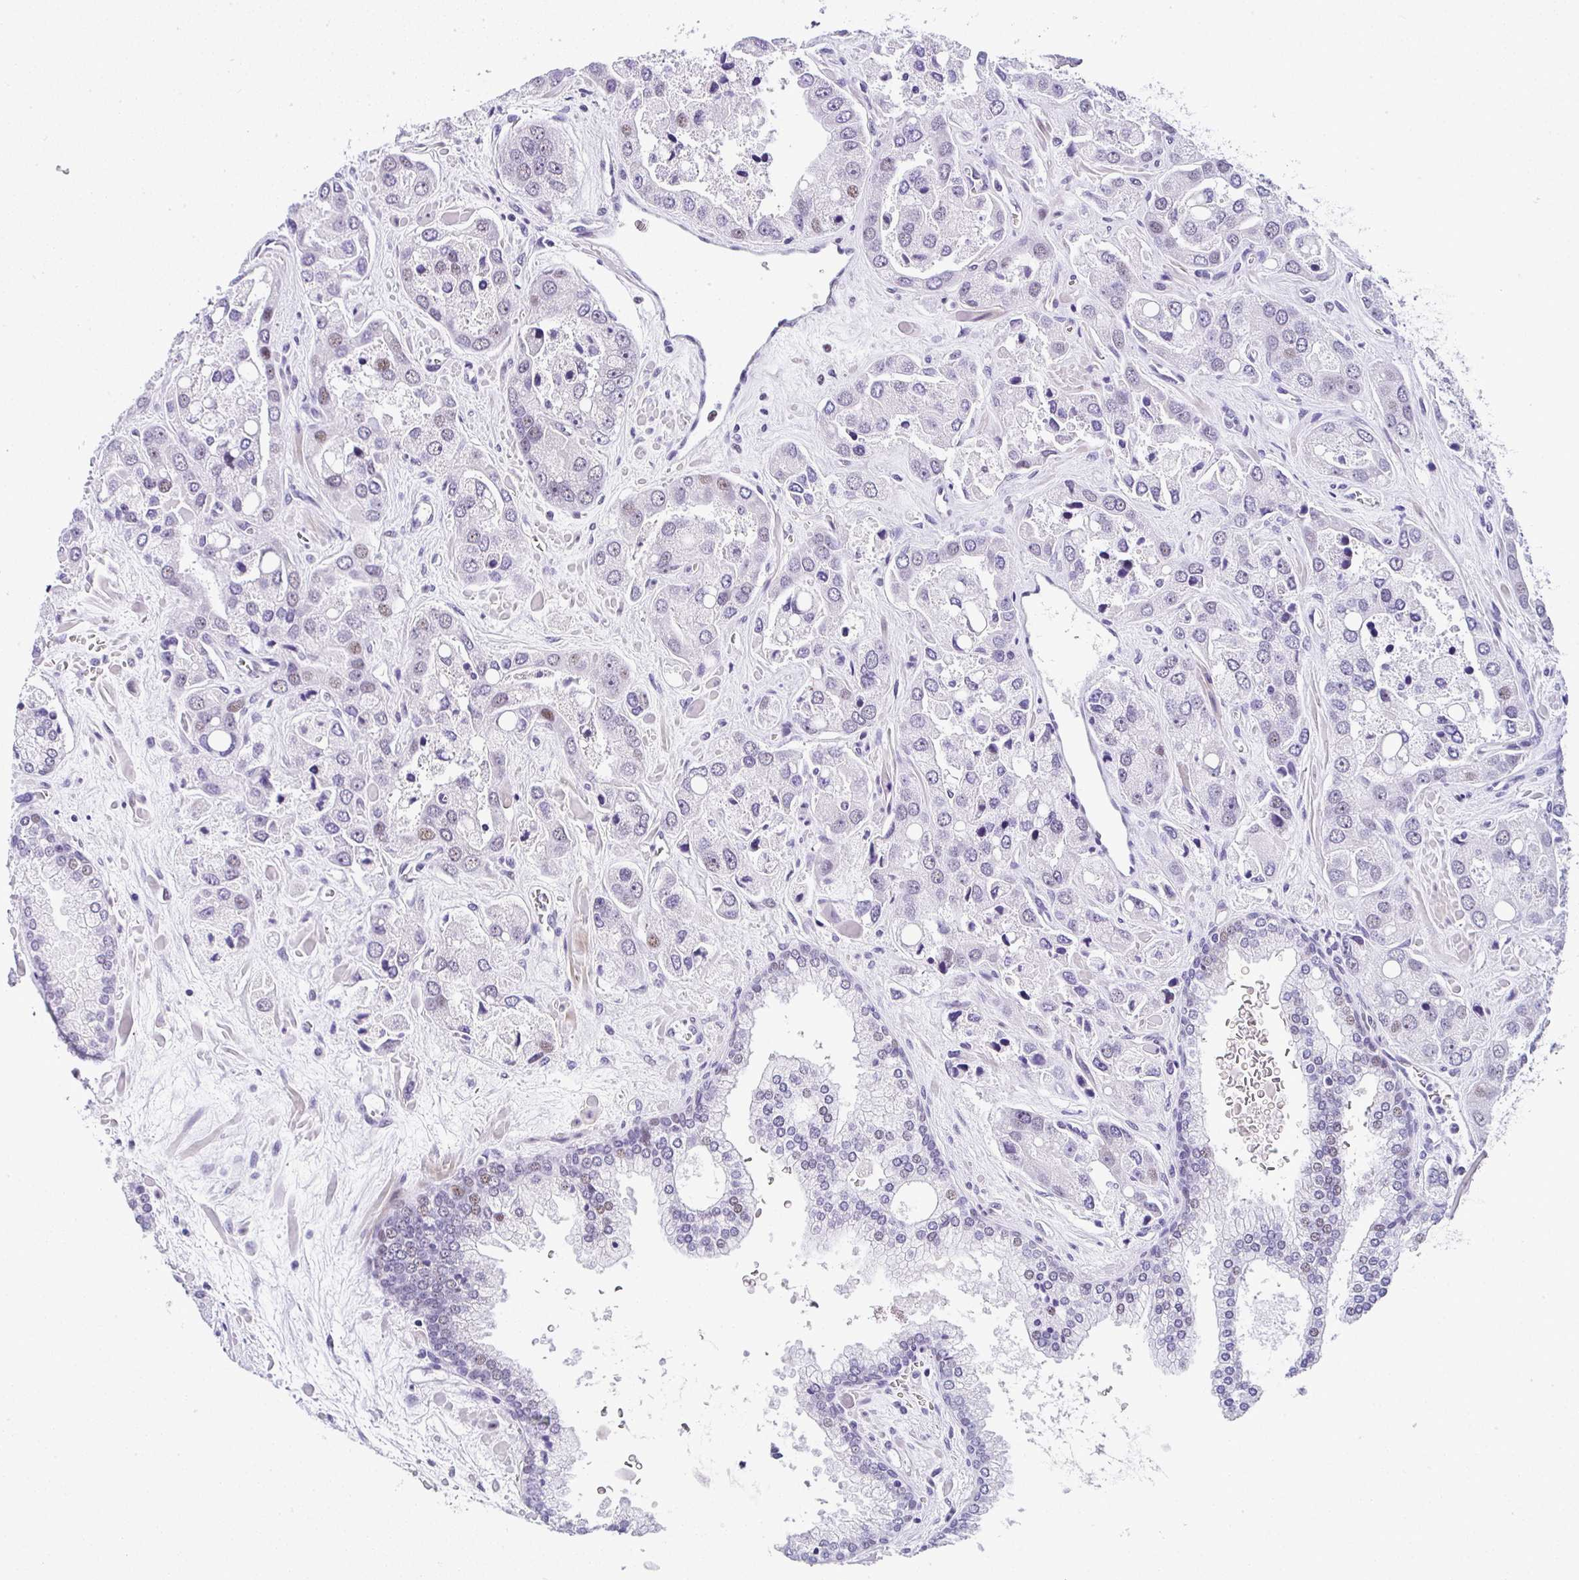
{"staining": {"intensity": "moderate", "quantity": "<25%", "location": "nuclear"}, "tissue": "prostate cancer", "cell_type": "Tumor cells", "image_type": "cancer", "snomed": [{"axis": "morphology", "description": "Normal tissue, NOS"}, {"axis": "morphology", "description": "Adenocarcinoma, High grade"}, {"axis": "topography", "description": "Prostate"}, {"axis": "topography", "description": "Peripheral nerve tissue"}], "caption": "Prostate high-grade adenocarcinoma stained with DAB IHC displays low levels of moderate nuclear positivity in about <25% of tumor cells.", "gene": "NR1D2", "patient": {"sex": "male", "age": 68}}